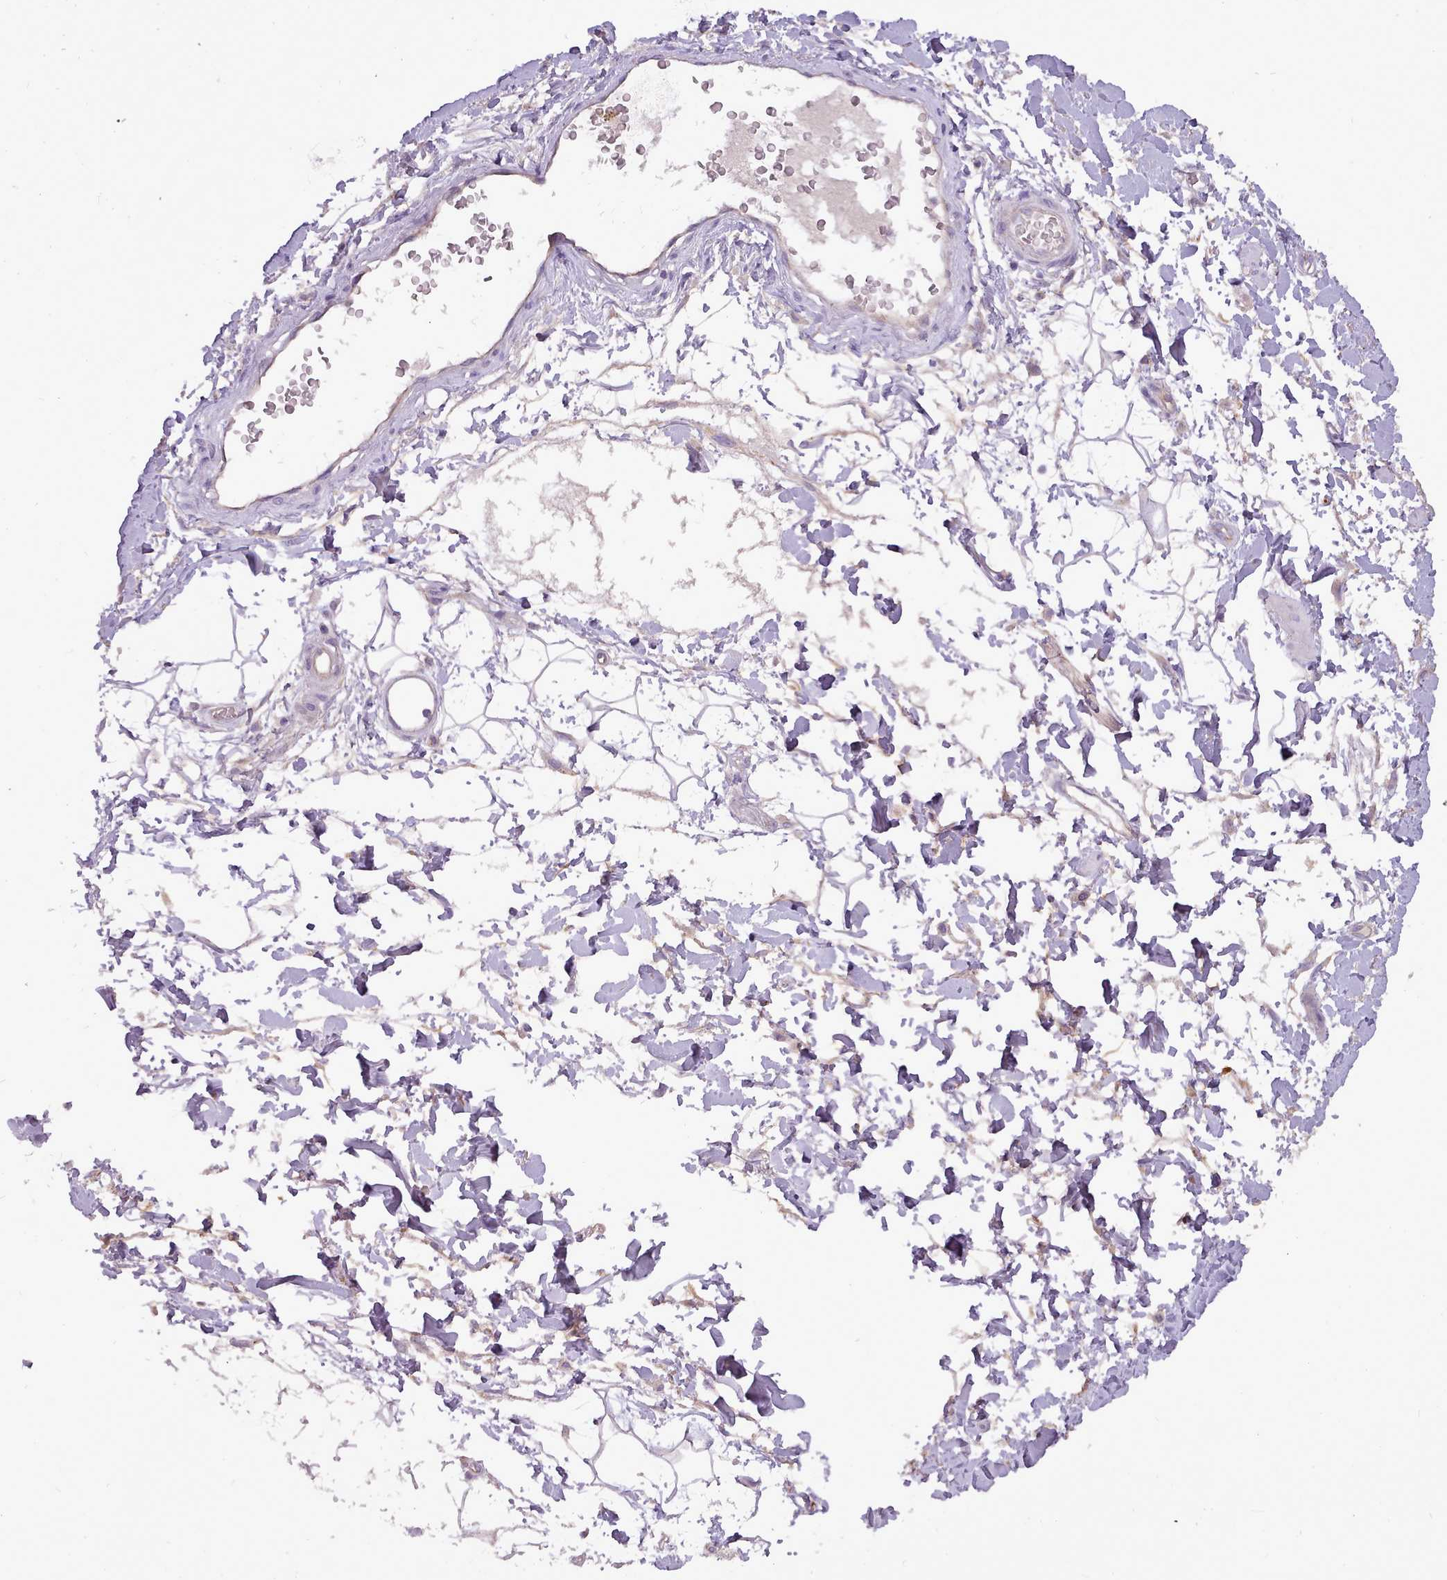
{"staining": {"intensity": "negative", "quantity": "none", "location": "none"}, "tissue": "adipose tissue", "cell_type": "Adipocytes", "image_type": "normal", "snomed": [{"axis": "morphology", "description": "Normal tissue, NOS"}, {"axis": "morphology", "description": "Adenocarcinoma, NOS"}, {"axis": "topography", "description": "Rectum"}, {"axis": "topography", "description": "Vagina"}, {"axis": "topography", "description": "Peripheral nerve tissue"}], "caption": "This image is of normal adipose tissue stained with immunohistochemistry to label a protein in brown with the nuclei are counter-stained blue. There is no expression in adipocytes. Brightfield microscopy of immunohistochemistry stained with DAB (3,3'-diaminobenzidine) (brown) and hematoxylin (blue), captured at high magnification.", "gene": "NTN4", "patient": {"sex": "female", "age": 71}}